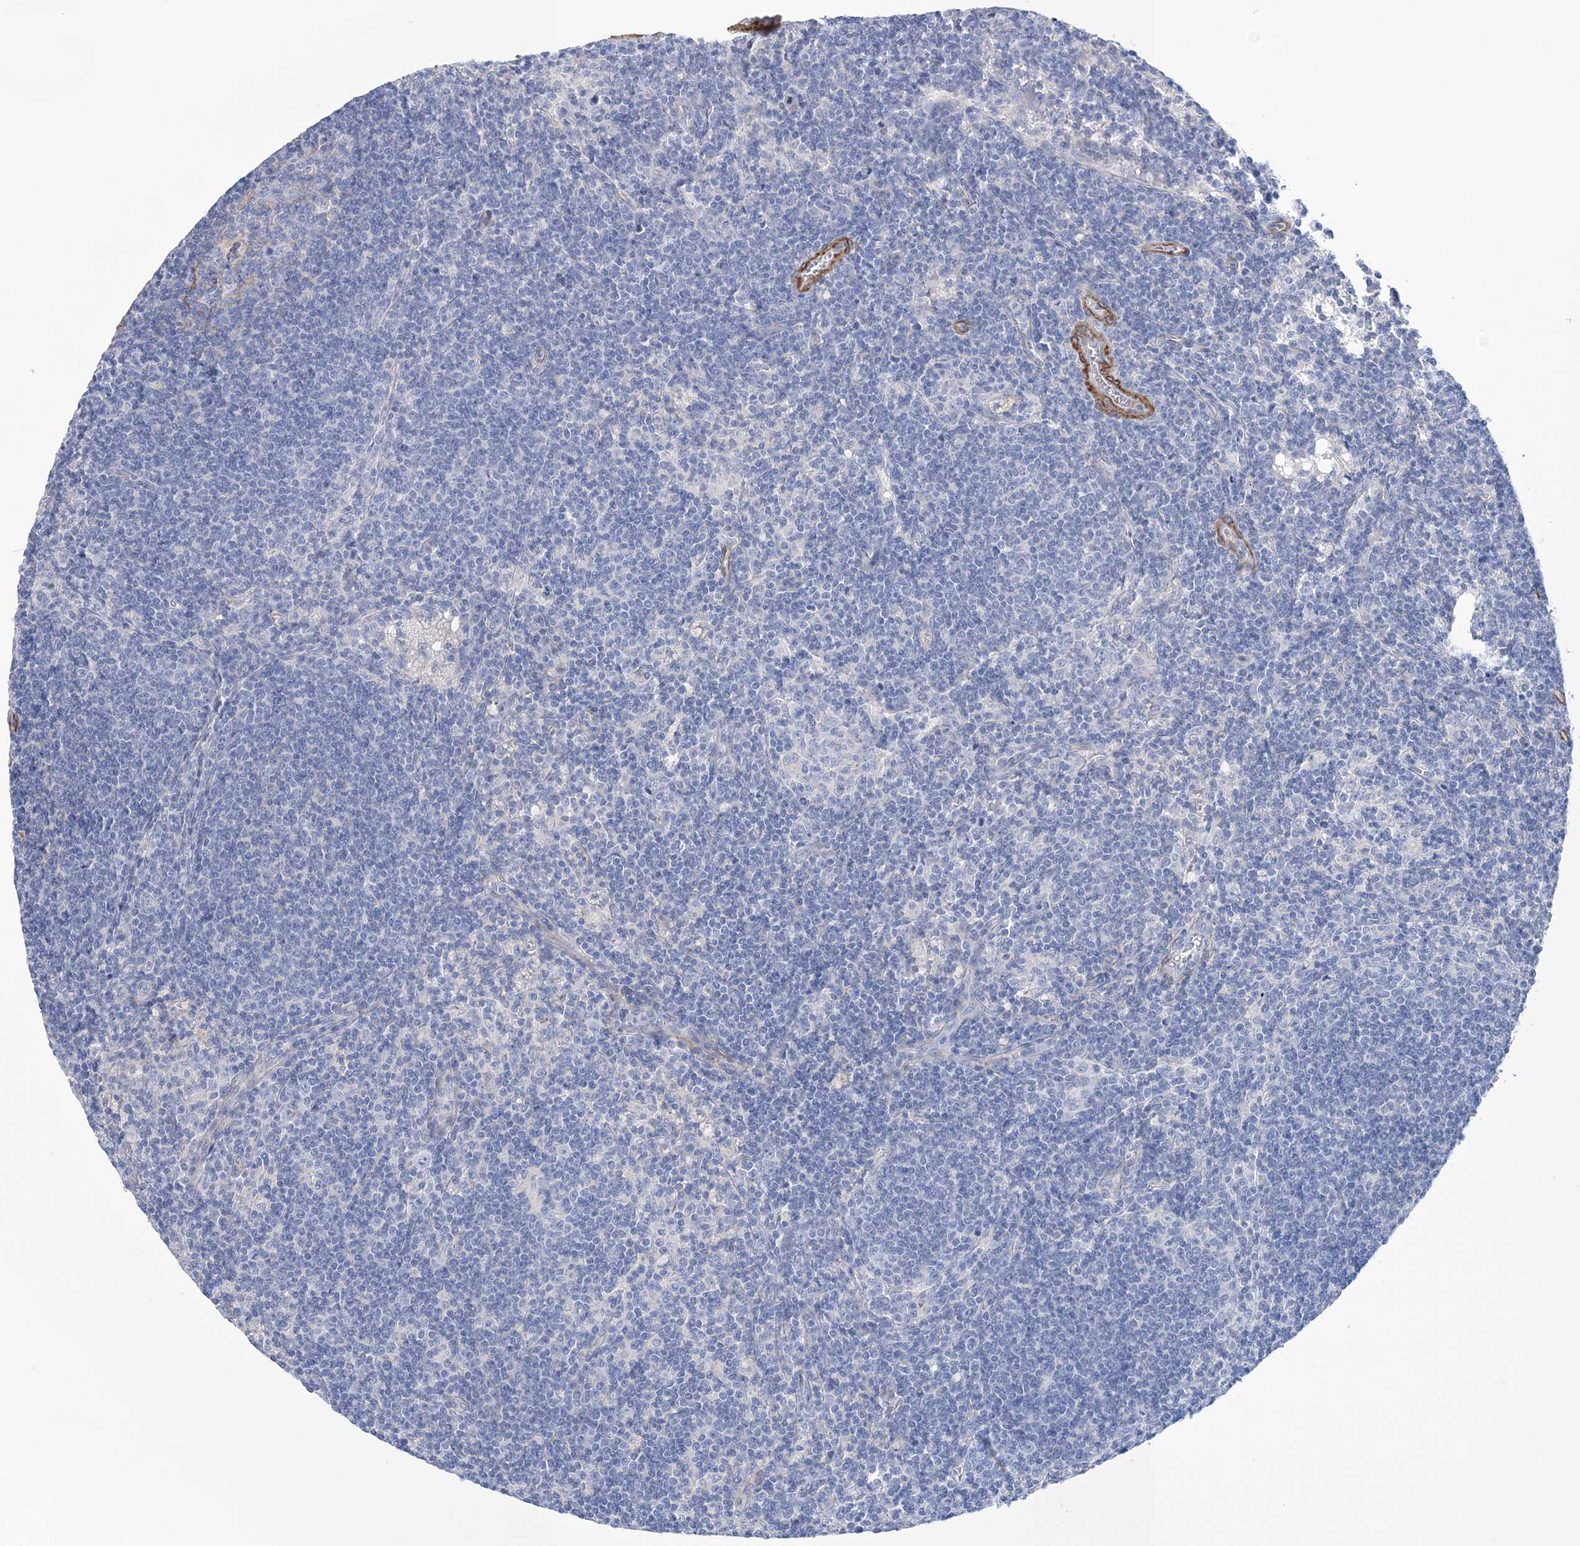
{"staining": {"intensity": "negative", "quantity": "none", "location": "none"}, "tissue": "lymph node", "cell_type": "Germinal center cells", "image_type": "normal", "snomed": [{"axis": "morphology", "description": "Normal tissue, NOS"}, {"axis": "topography", "description": "Lymph node"}], "caption": "A histopathology image of lymph node stained for a protein shows no brown staining in germinal center cells. (Brightfield microscopy of DAB immunohistochemistry at high magnification).", "gene": "WDR74", "patient": {"sex": "male", "age": 69}}